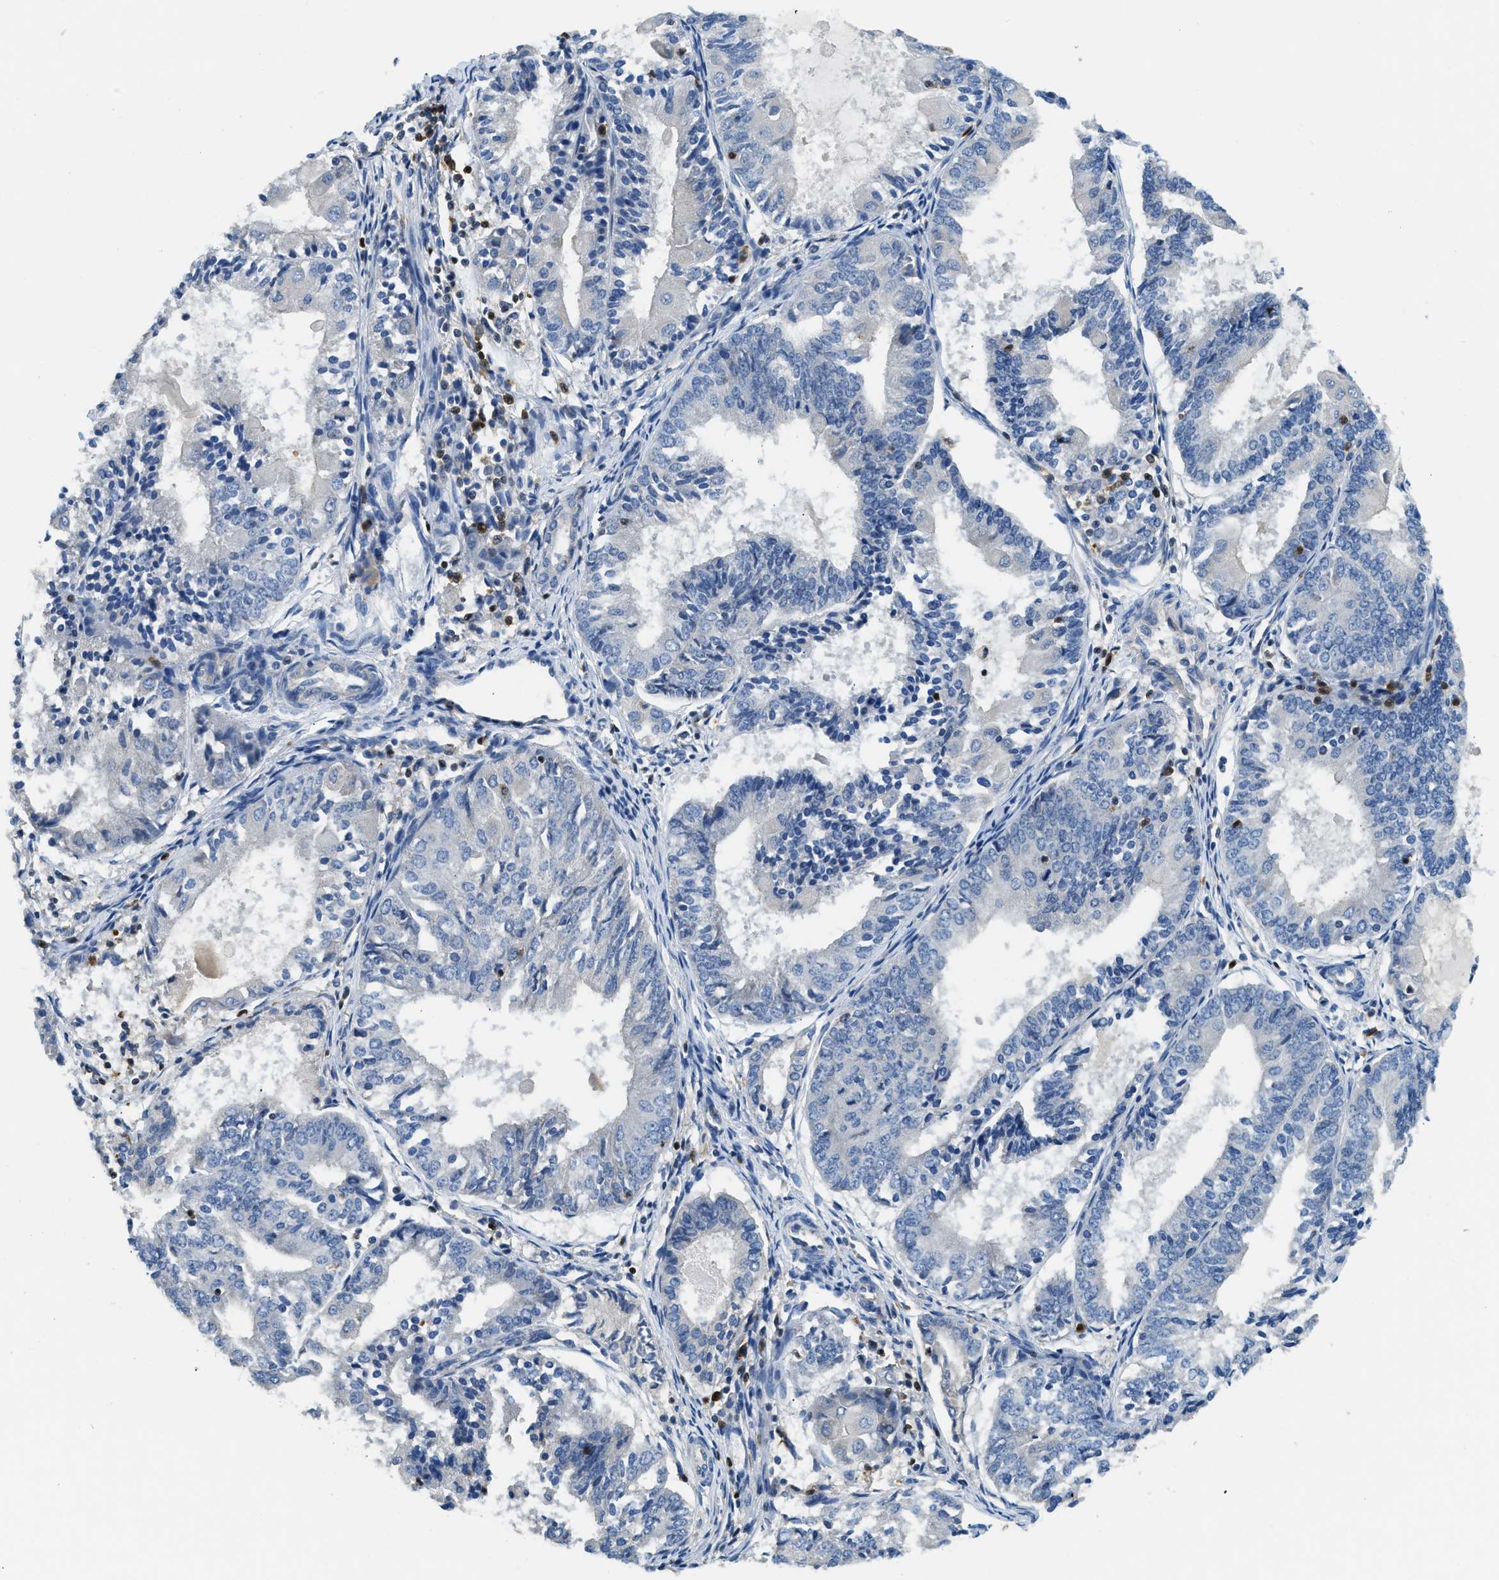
{"staining": {"intensity": "negative", "quantity": "none", "location": "none"}, "tissue": "endometrial cancer", "cell_type": "Tumor cells", "image_type": "cancer", "snomed": [{"axis": "morphology", "description": "Adenocarcinoma, NOS"}, {"axis": "topography", "description": "Endometrium"}], "caption": "High power microscopy micrograph of an immunohistochemistry image of endometrial cancer, revealing no significant positivity in tumor cells.", "gene": "TOX", "patient": {"sex": "female", "age": 81}}